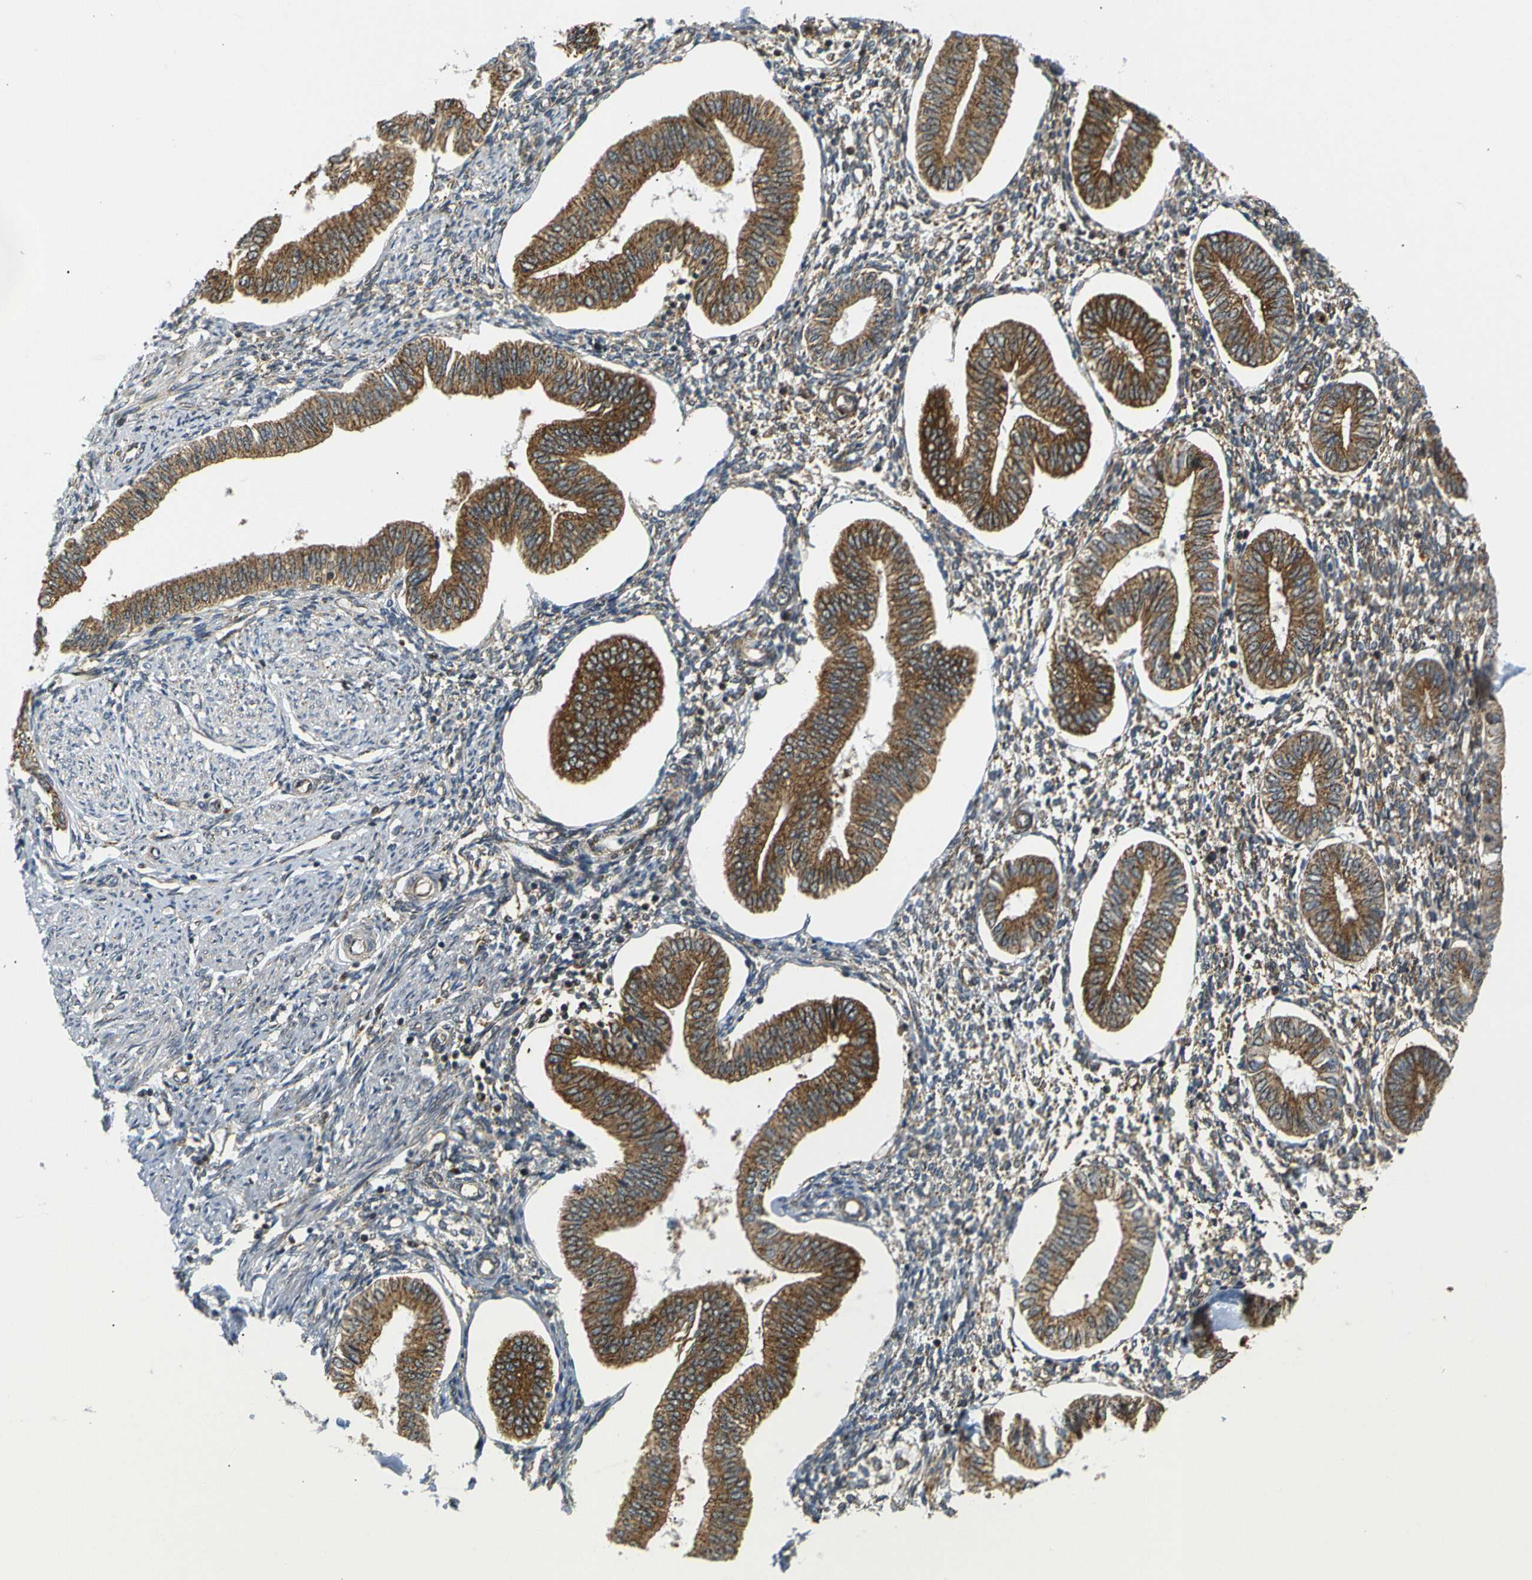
{"staining": {"intensity": "moderate", "quantity": "25%-75%", "location": "cytoplasmic/membranous"}, "tissue": "endometrium", "cell_type": "Cells in endometrial stroma", "image_type": "normal", "snomed": [{"axis": "morphology", "description": "Normal tissue, NOS"}, {"axis": "topography", "description": "Endometrium"}], "caption": "Cells in endometrial stroma reveal moderate cytoplasmic/membranous staining in approximately 25%-75% of cells in unremarkable endometrium.", "gene": "ABCE1", "patient": {"sex": "female", "age": 50}}